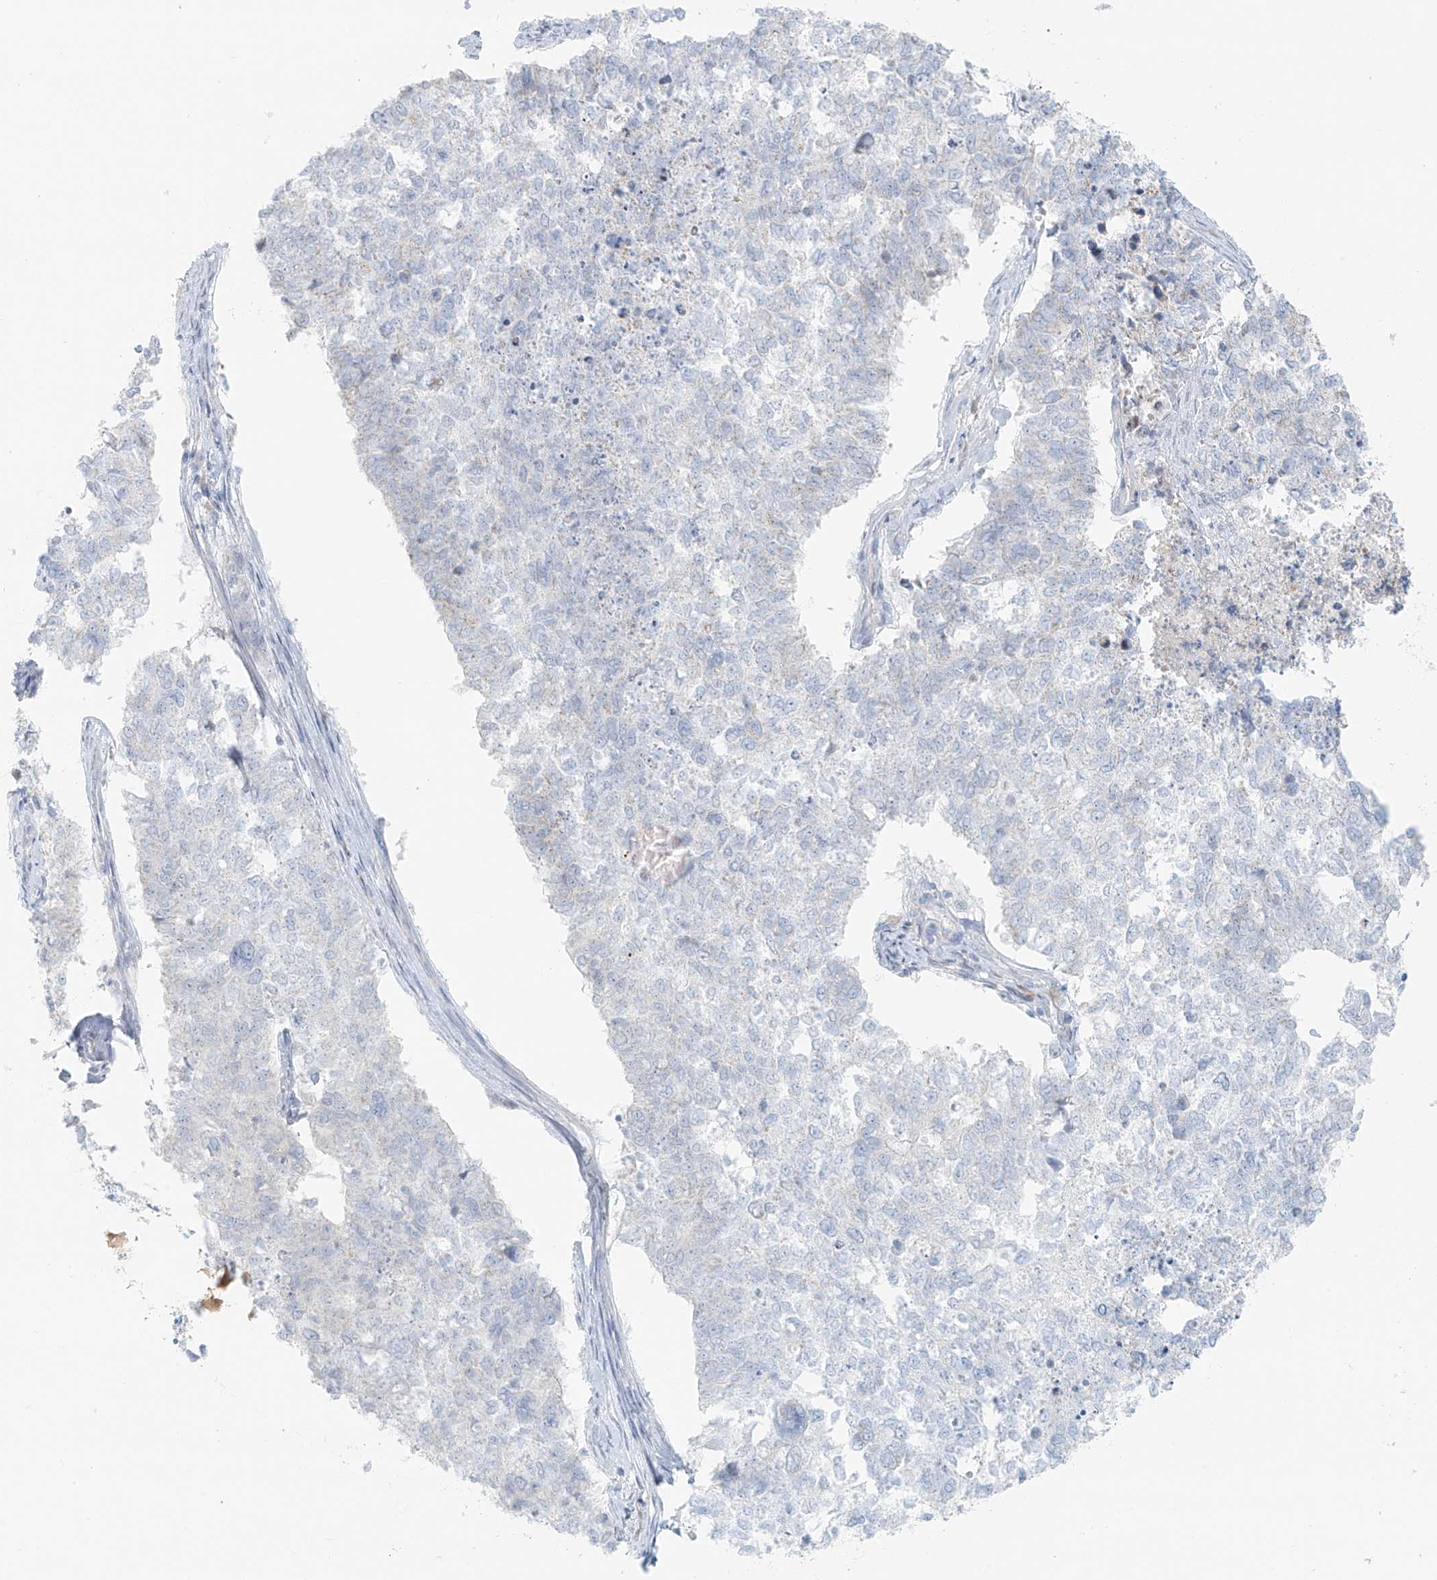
{"staining": {"intensity": "negative", "quantity": "none", "location": "none"}, "tissue": "cervical cancer", "cell_type": "Tumor cells", "image_type": "cancer", "snomed": [{"axis": "morphology", "description": "Squamous cell carcinoma, NOS"}, {"axis": "topography", "description": "Cervix"}], "caption": "This micrograph is of squamous cell carcinoma (cervical) stained with immunohistochemistry to label a protein in brown with the nuclei are counter-stained blue. There is no expression in tumor cells.", "gene": "UST", "patient": {"sex": "female", "age": 63}}